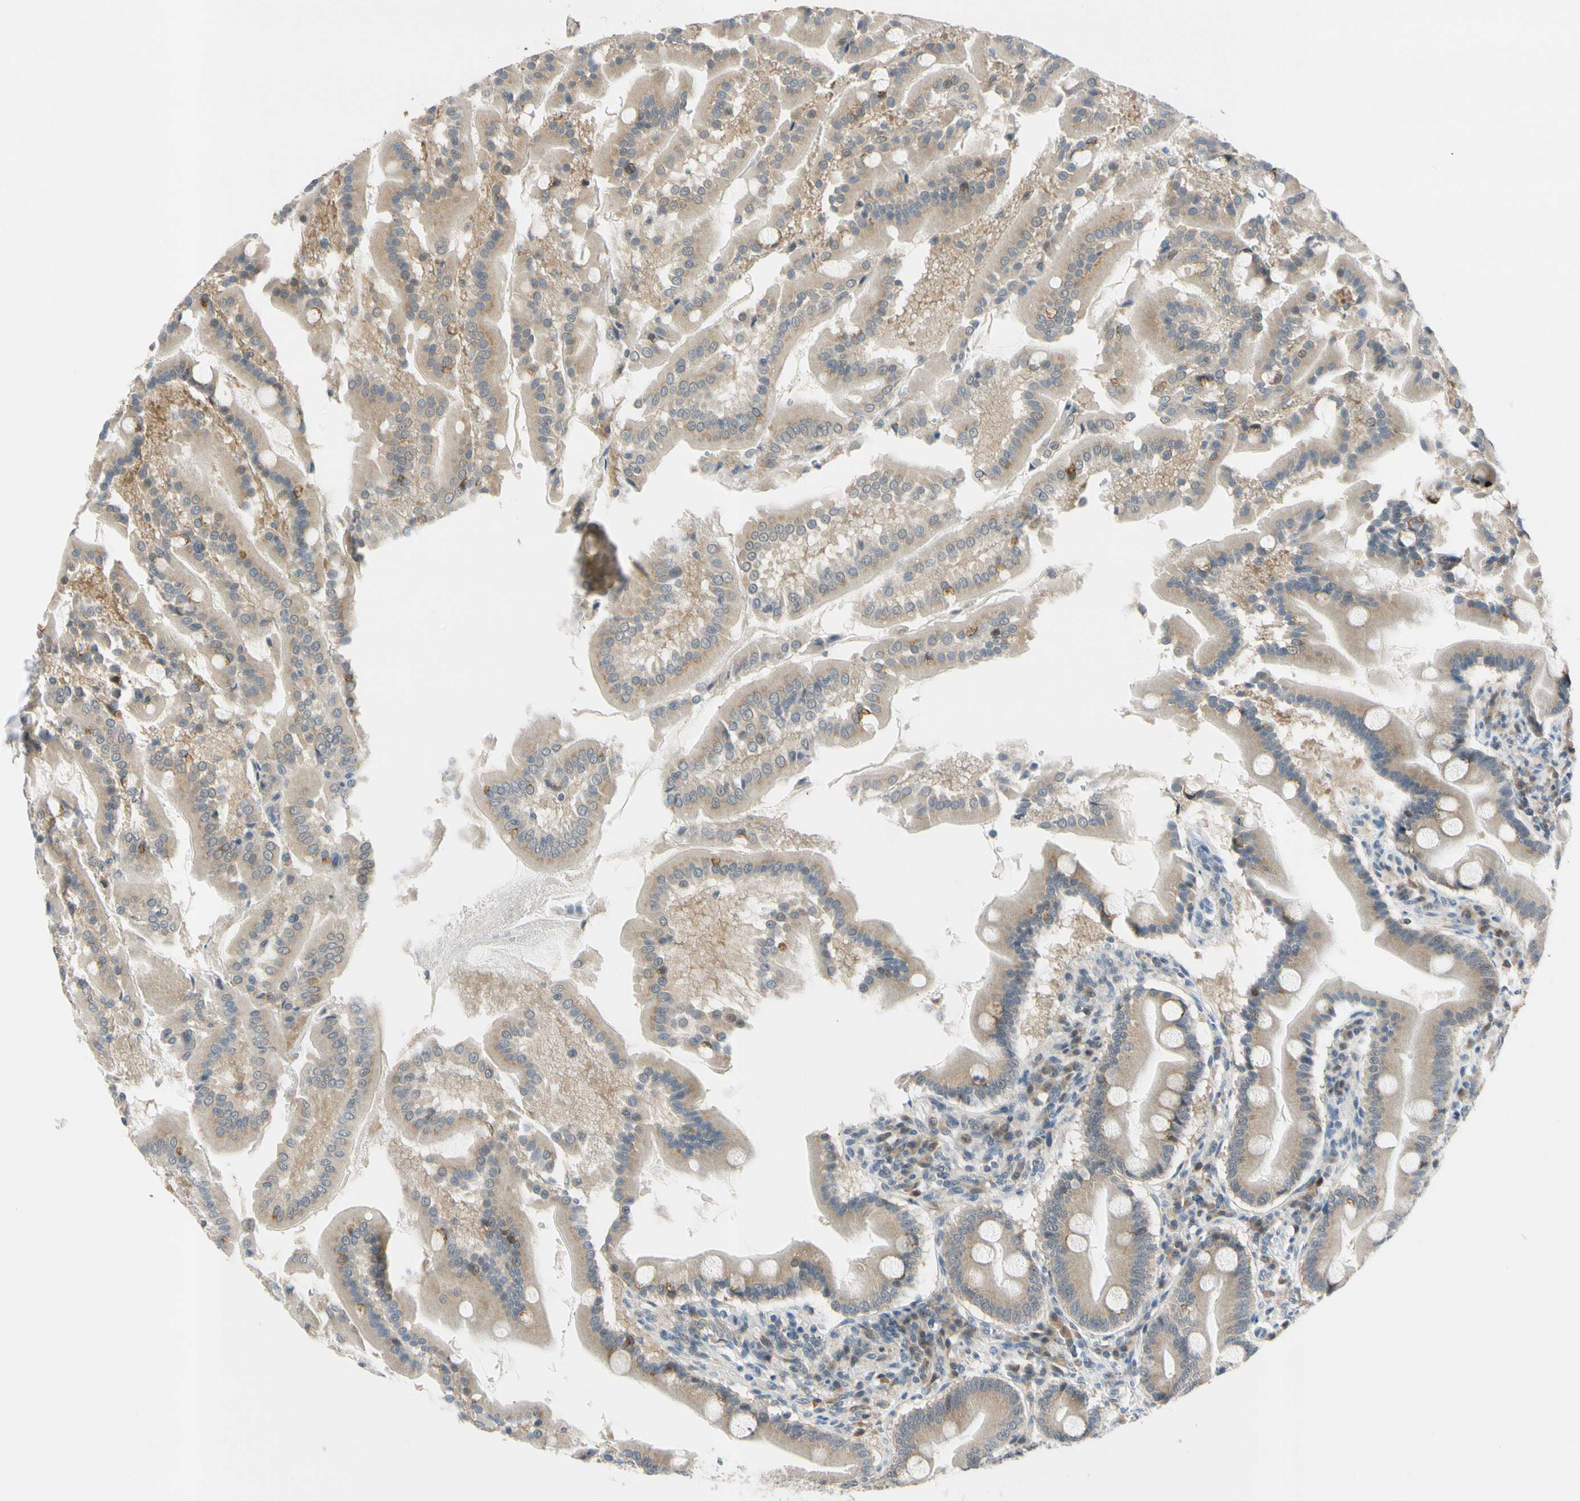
{"staining": {"intensity": "moderate", "quantity": ">75%", "location": "cytoplasmic/membranous"}, "tissue": "duodenum", "cell_type": "Glandular cells", "image_type": "normal", "snomed": [{"axis": "morphology", "description": "Normal tissue, NOS"}, {"axis": "topography", "description": "Duodenum"}], "caption": "High-power microscopy captured an immunohistochemistry (IHC) micrograph of unremarkable duodenum, revealing moderate cytoplasmic/membranous expression in about >75% of glandular cells.", "gene": "RPS6KB2", "patient": {"sex": "male", "age": 50}}